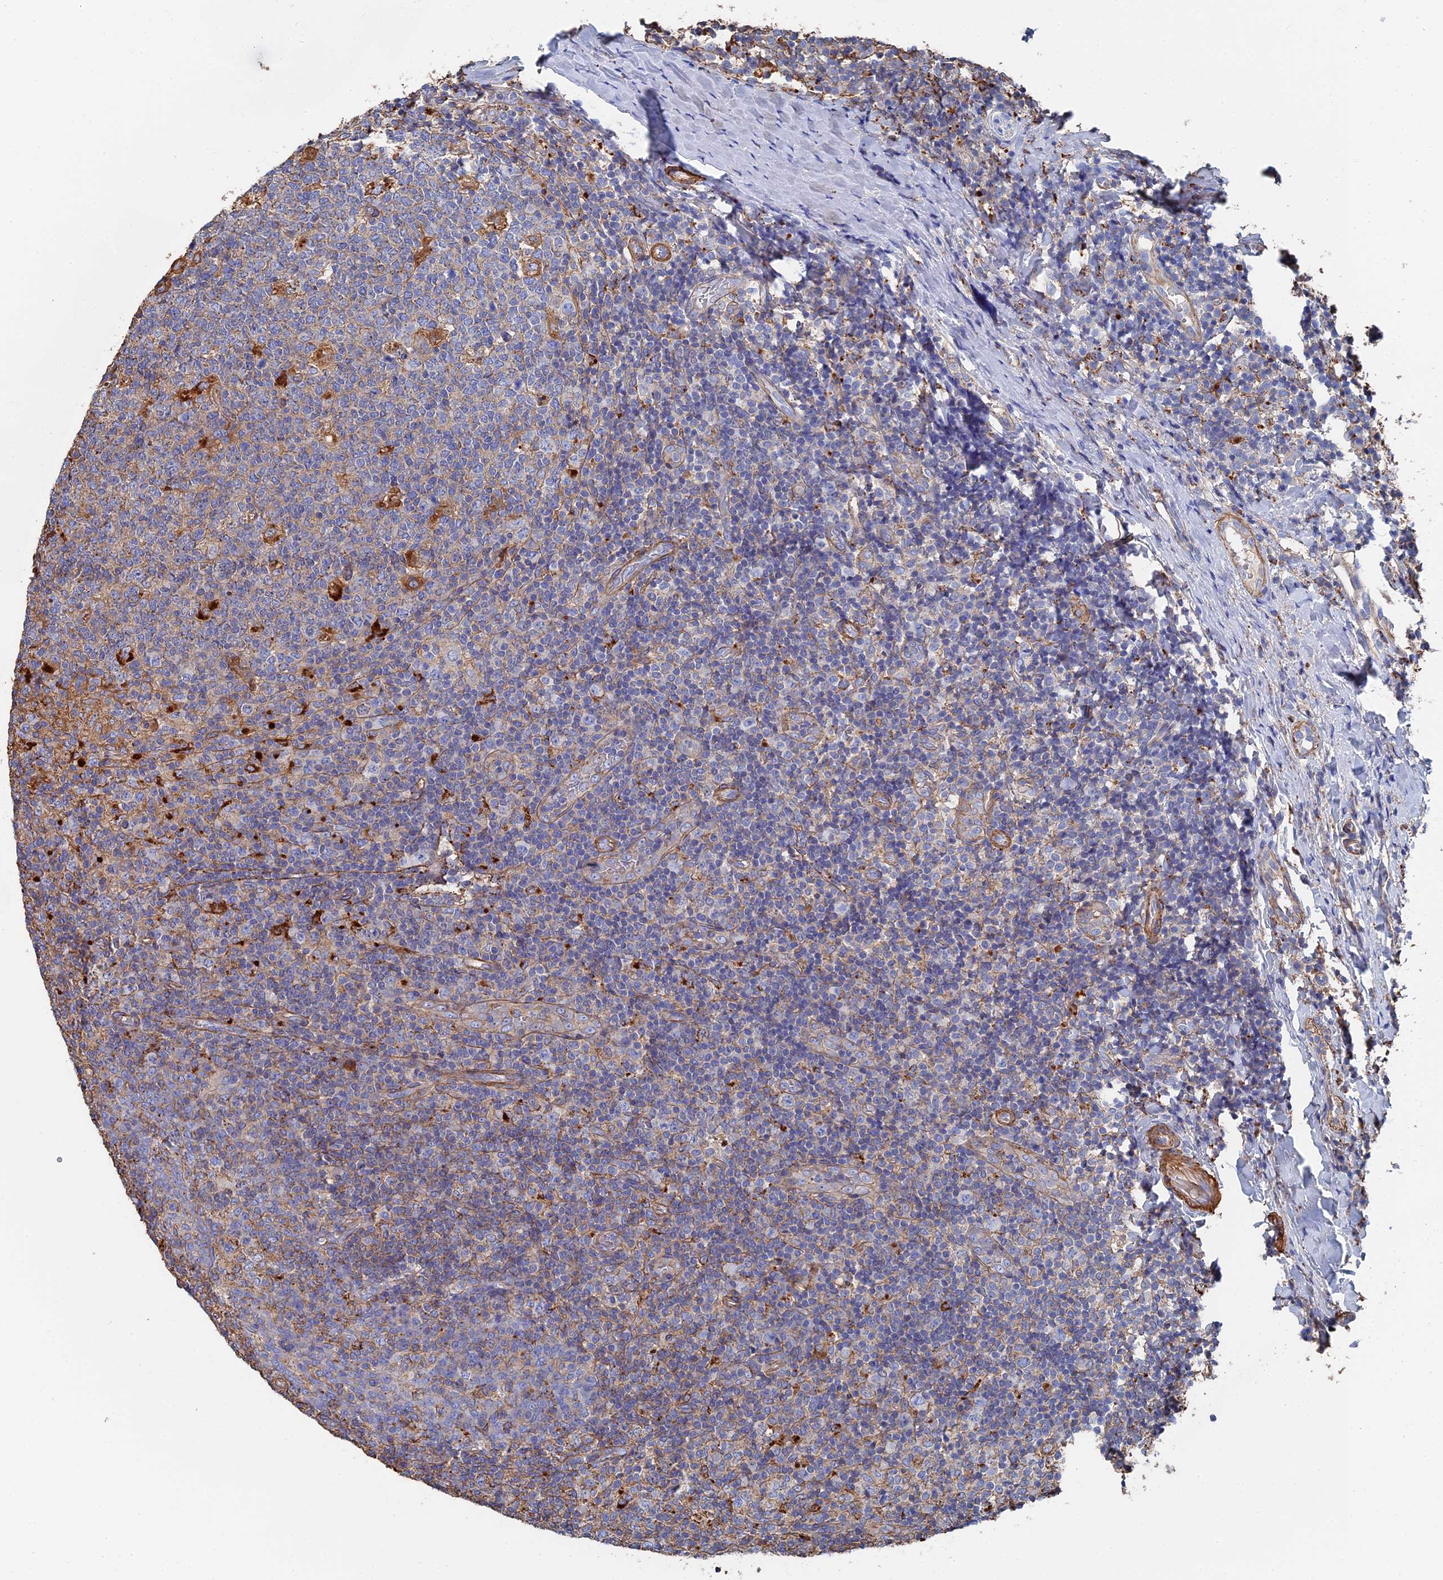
{"staining": {"intensity": "moderate", "quantity": "<25%", "location": "cytoplasmic/membranous"}, "tissue": "tonsil", "cell_type": "Germinal center cells", "image_type": "normal", "snomed": [{"axis": "morphology", "description": "Normal tissue, NOS"}, {"axis": "topography", "description": "Tonsil"}], "caption": "IHC image of normal tonsil: tonsil stained using immunohistochemistry displays low levels of moderate protein expression localized specifically in the cytoplasmic/membranous of germinal center cells, appearing as a cytoplasmic/membranous brown color.", "gene": "STRA6", "patient": {"sex": "female", "age": 19}}